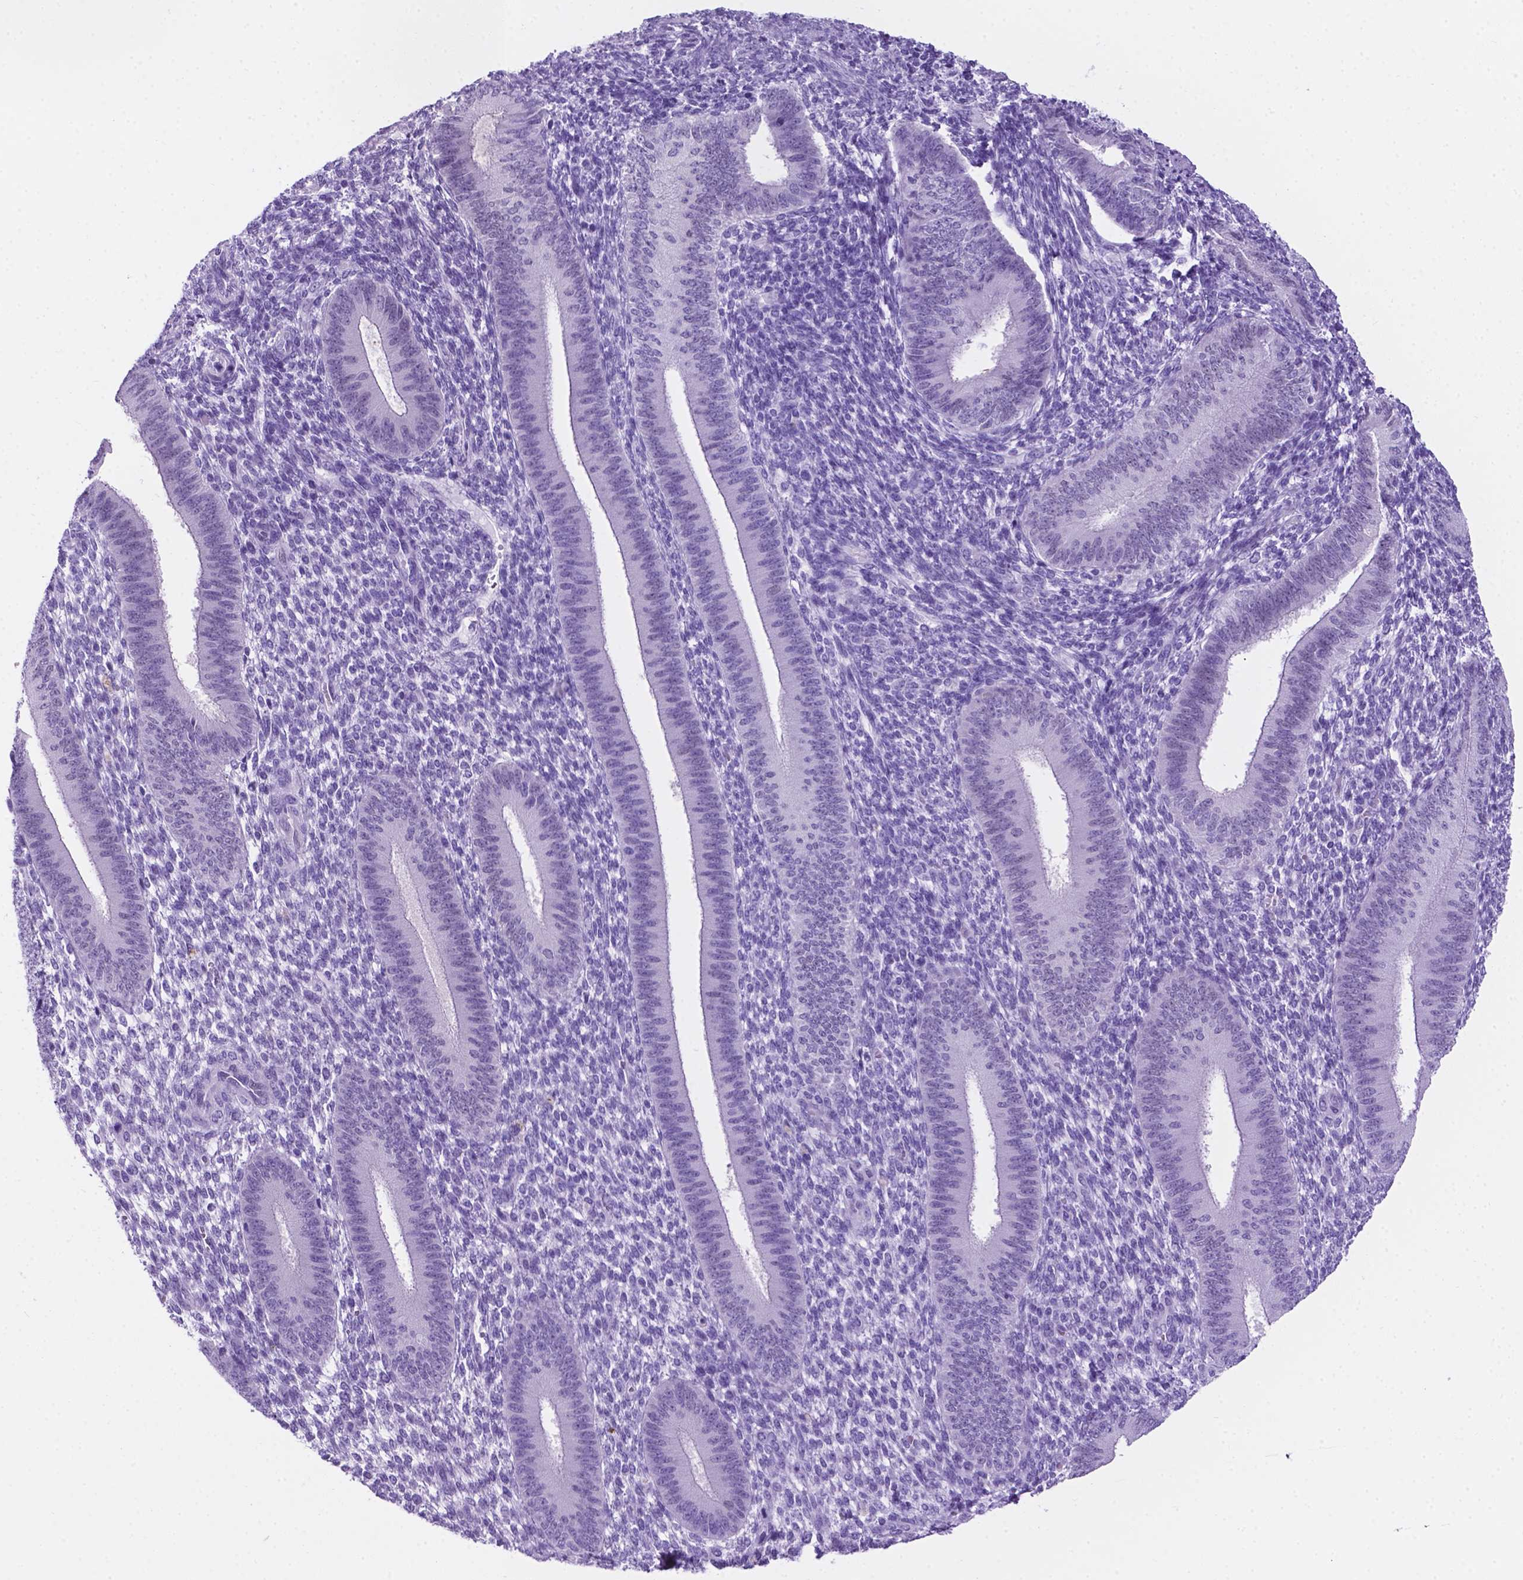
{"staining": {"intensity": "negative", "quantity": "none", "location": "none"}, "tissue": "endometrium", "cell_type": "Cells in endometrial stroma", "image_type": "normal", "snomed": [{"axis": "morphology", "description": "Normal tissue, NOS"}, {"axis": "topography", "description": "Endometrium"}], "caption": "The immunohistochemistry (IHC) histopathology image has no significant positivity in cells in endometrial stroma of endometrium. The staining is performed using DAB brown chromogen with nuclei counter-stained in using hematoxylin.", "gene": "C17orf107", "patient": {"sex": "female", "age": 39}}